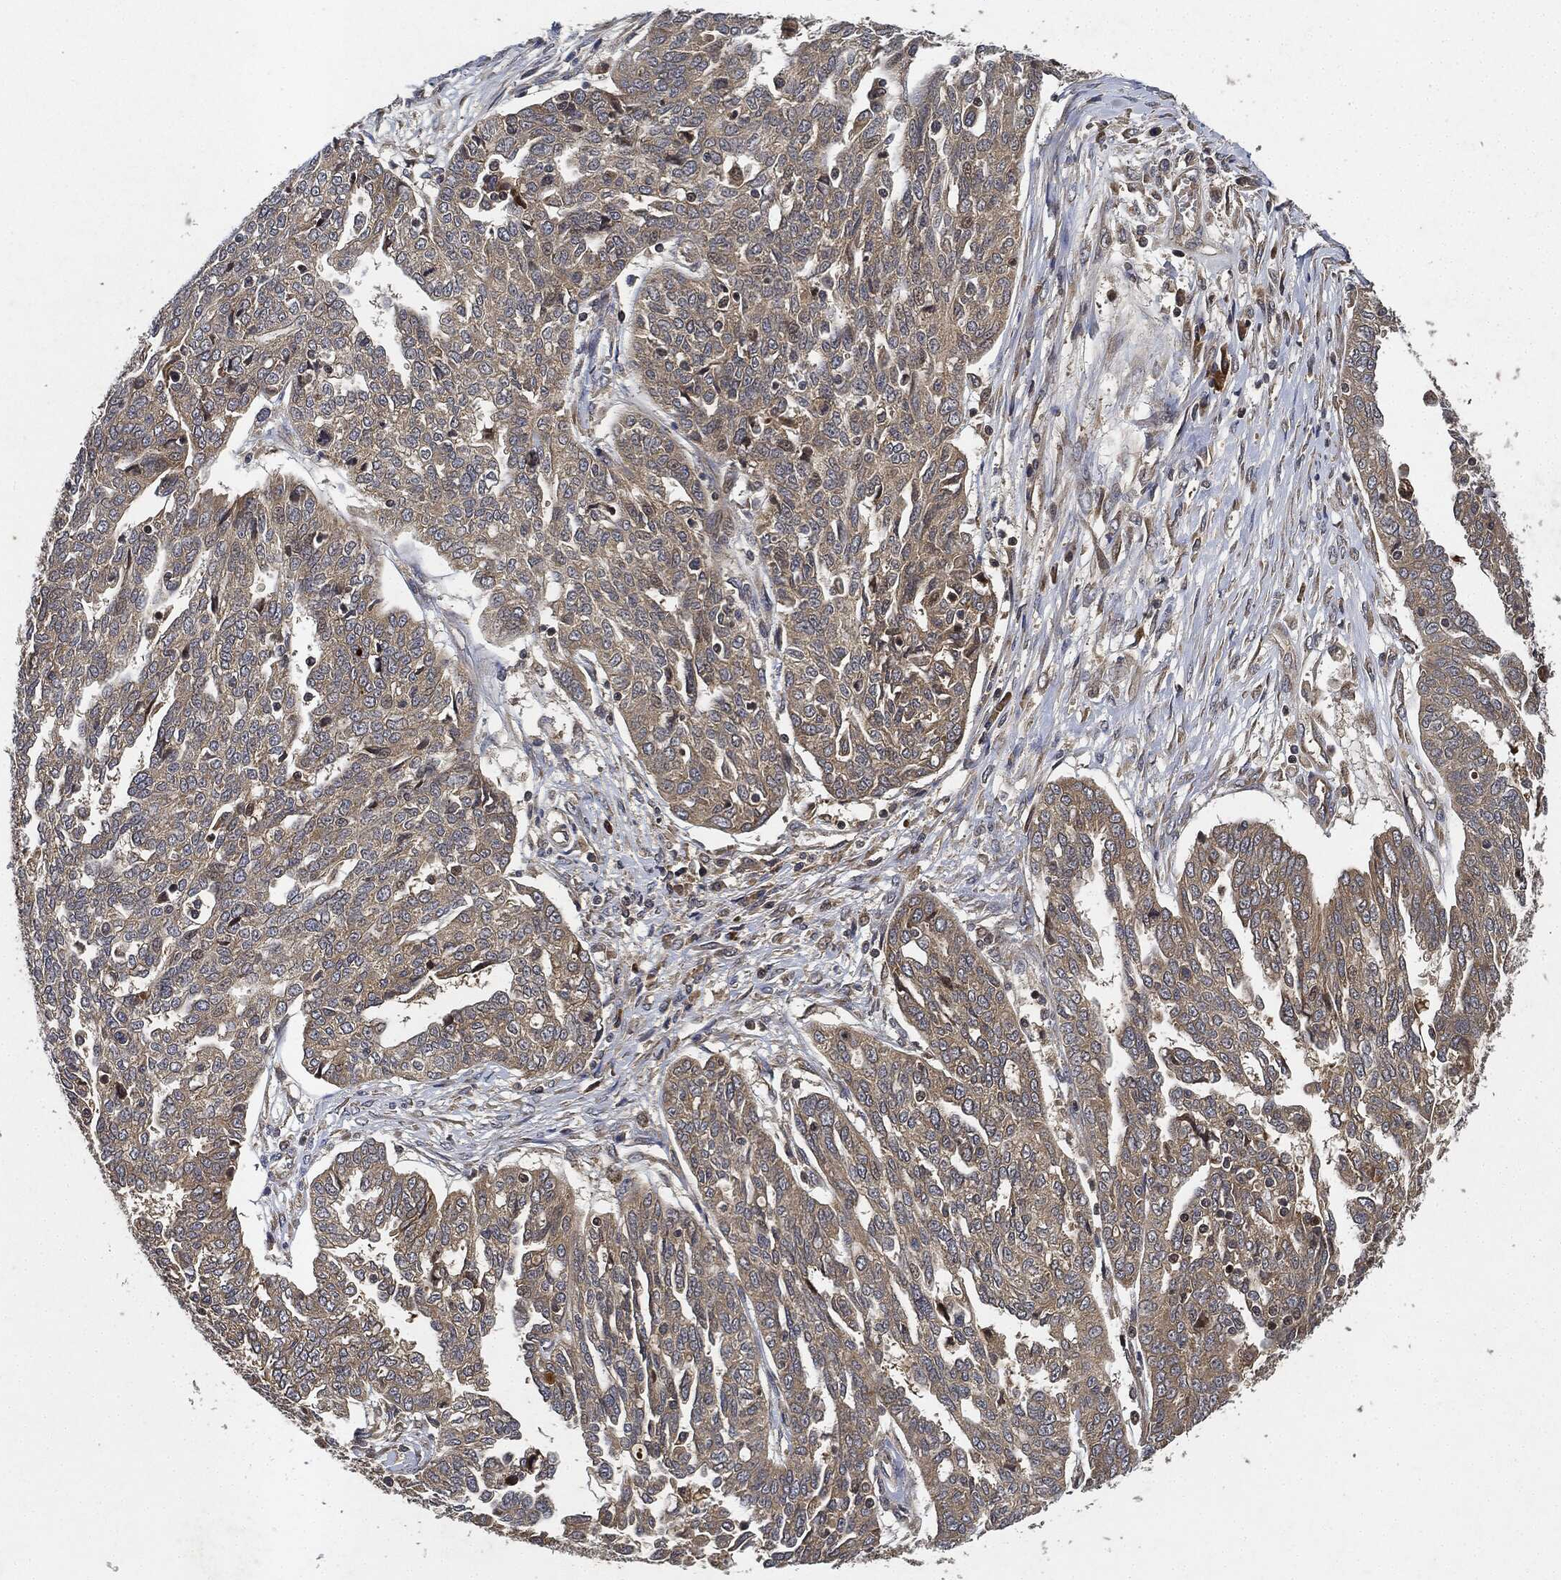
{"staining": {"intensity": "weak", "quantity": "<25%", "location": "cytoplasmic/membranous"}, "tissue": "ovarian cancer", "cell_type": "Tumor cells", "image_type": "cancer", "snomed": [{"axis": "morphology", "description": "Cystadenocarcinoma, serous, NOS"}, {"axis": "topography", "description": "Ovary"}], "caption": "Immunohistochemistry (IHC) of human serous cystadenocarcinoma (ovarian) exhibits no expression in tumor cells. Nuclei are stained in blue.", "gene": "MLST8", "patient": {"sex": "female", "age": 67}}